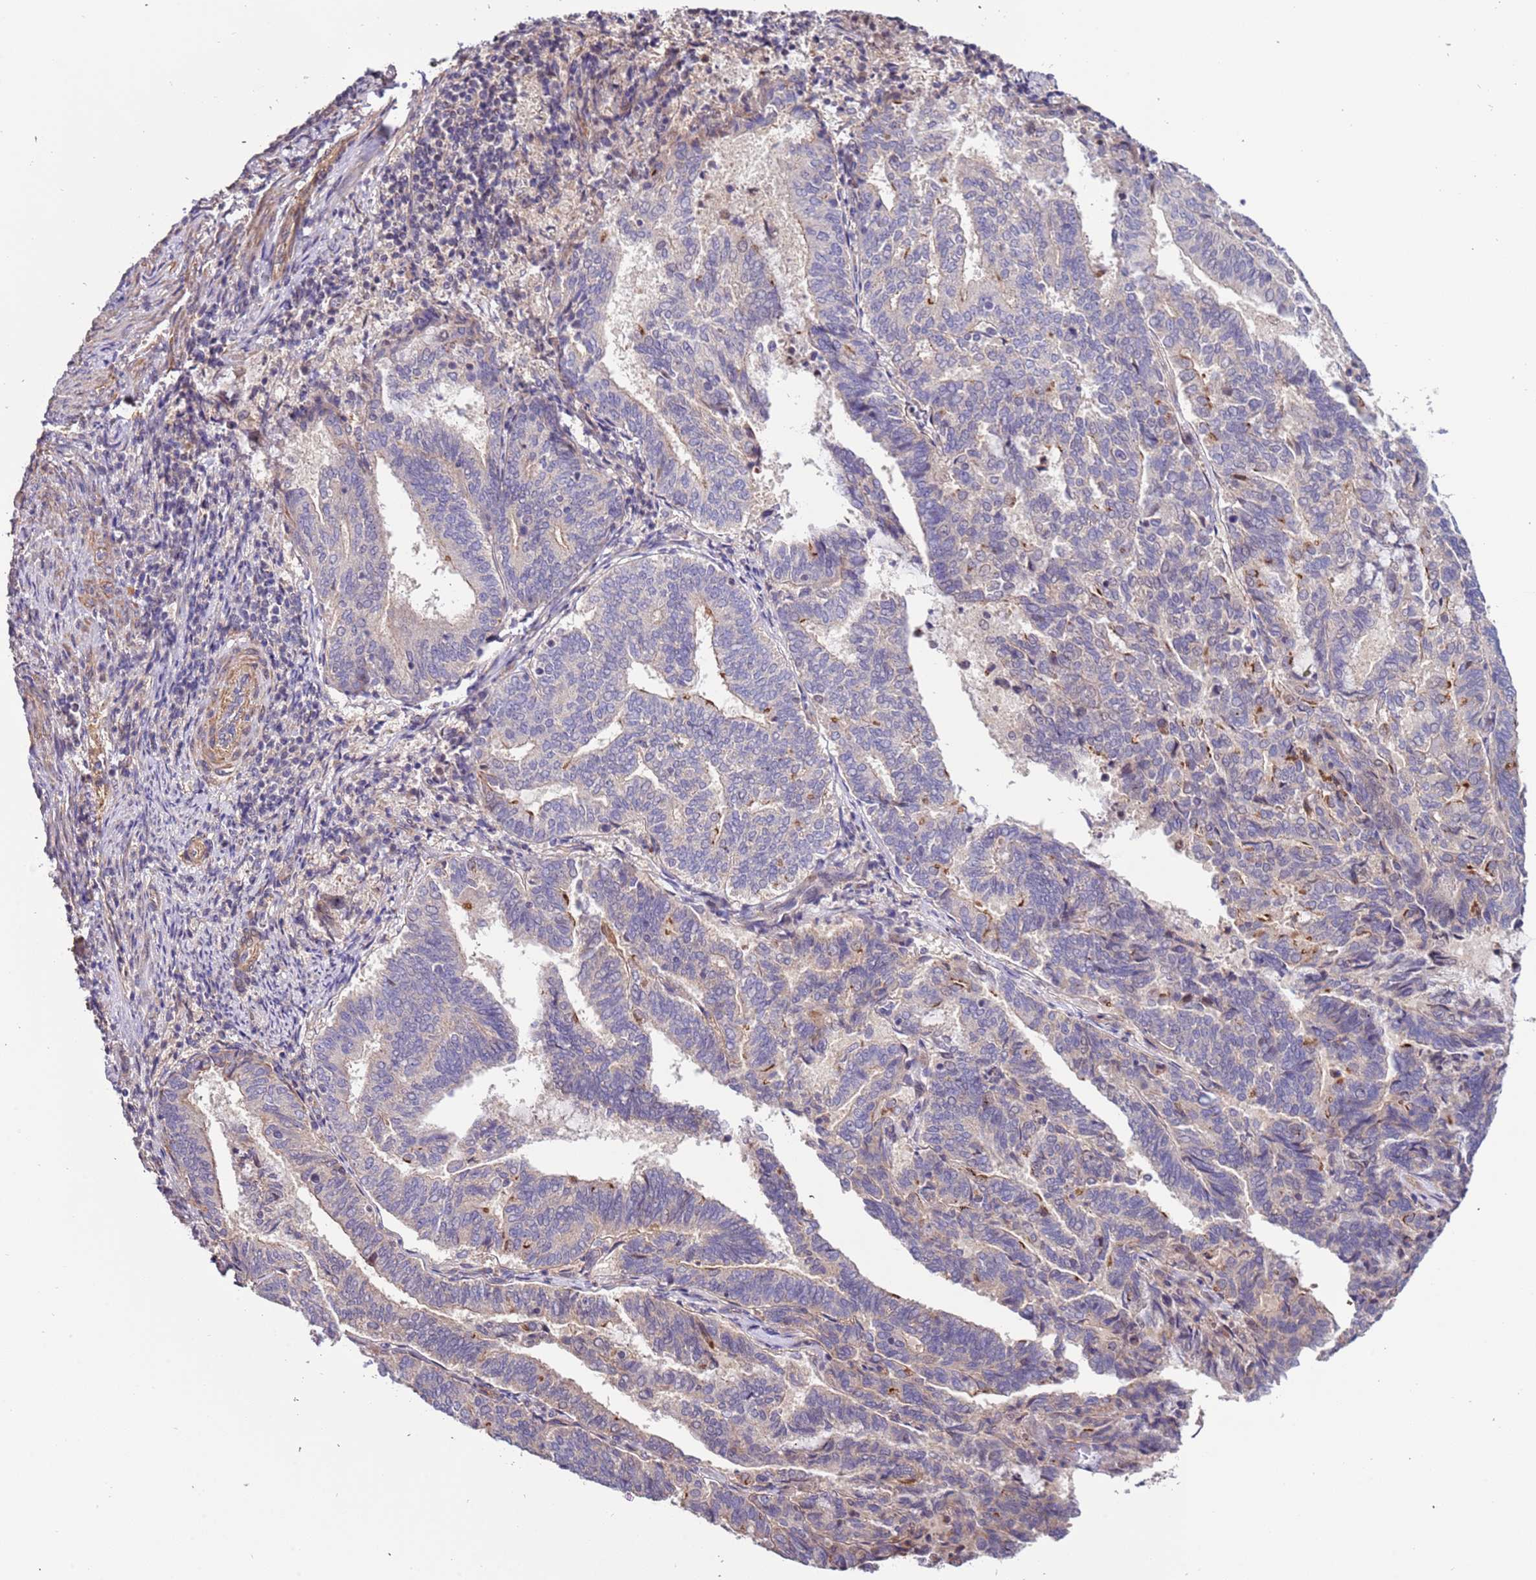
{"staining": {"intensity": "negative", "quantity": "none", "location": "none"}, "tissue": "endometrial cancer", "cell_type": "Tumor cells", "image_type": "cancer", "snomed": [{"axis": "morphology", "description": "Adenocarcinoma, NOS"}, {"axis": "topography", "description": "Endometrium"}], "caption": "Immunohistochemistry (IHC) of adenocarcinoma (endometrial) exhibits no staining in tumor cells.", "gene": "LAMB4", "patient": {"sex": "female", "age": 80}}